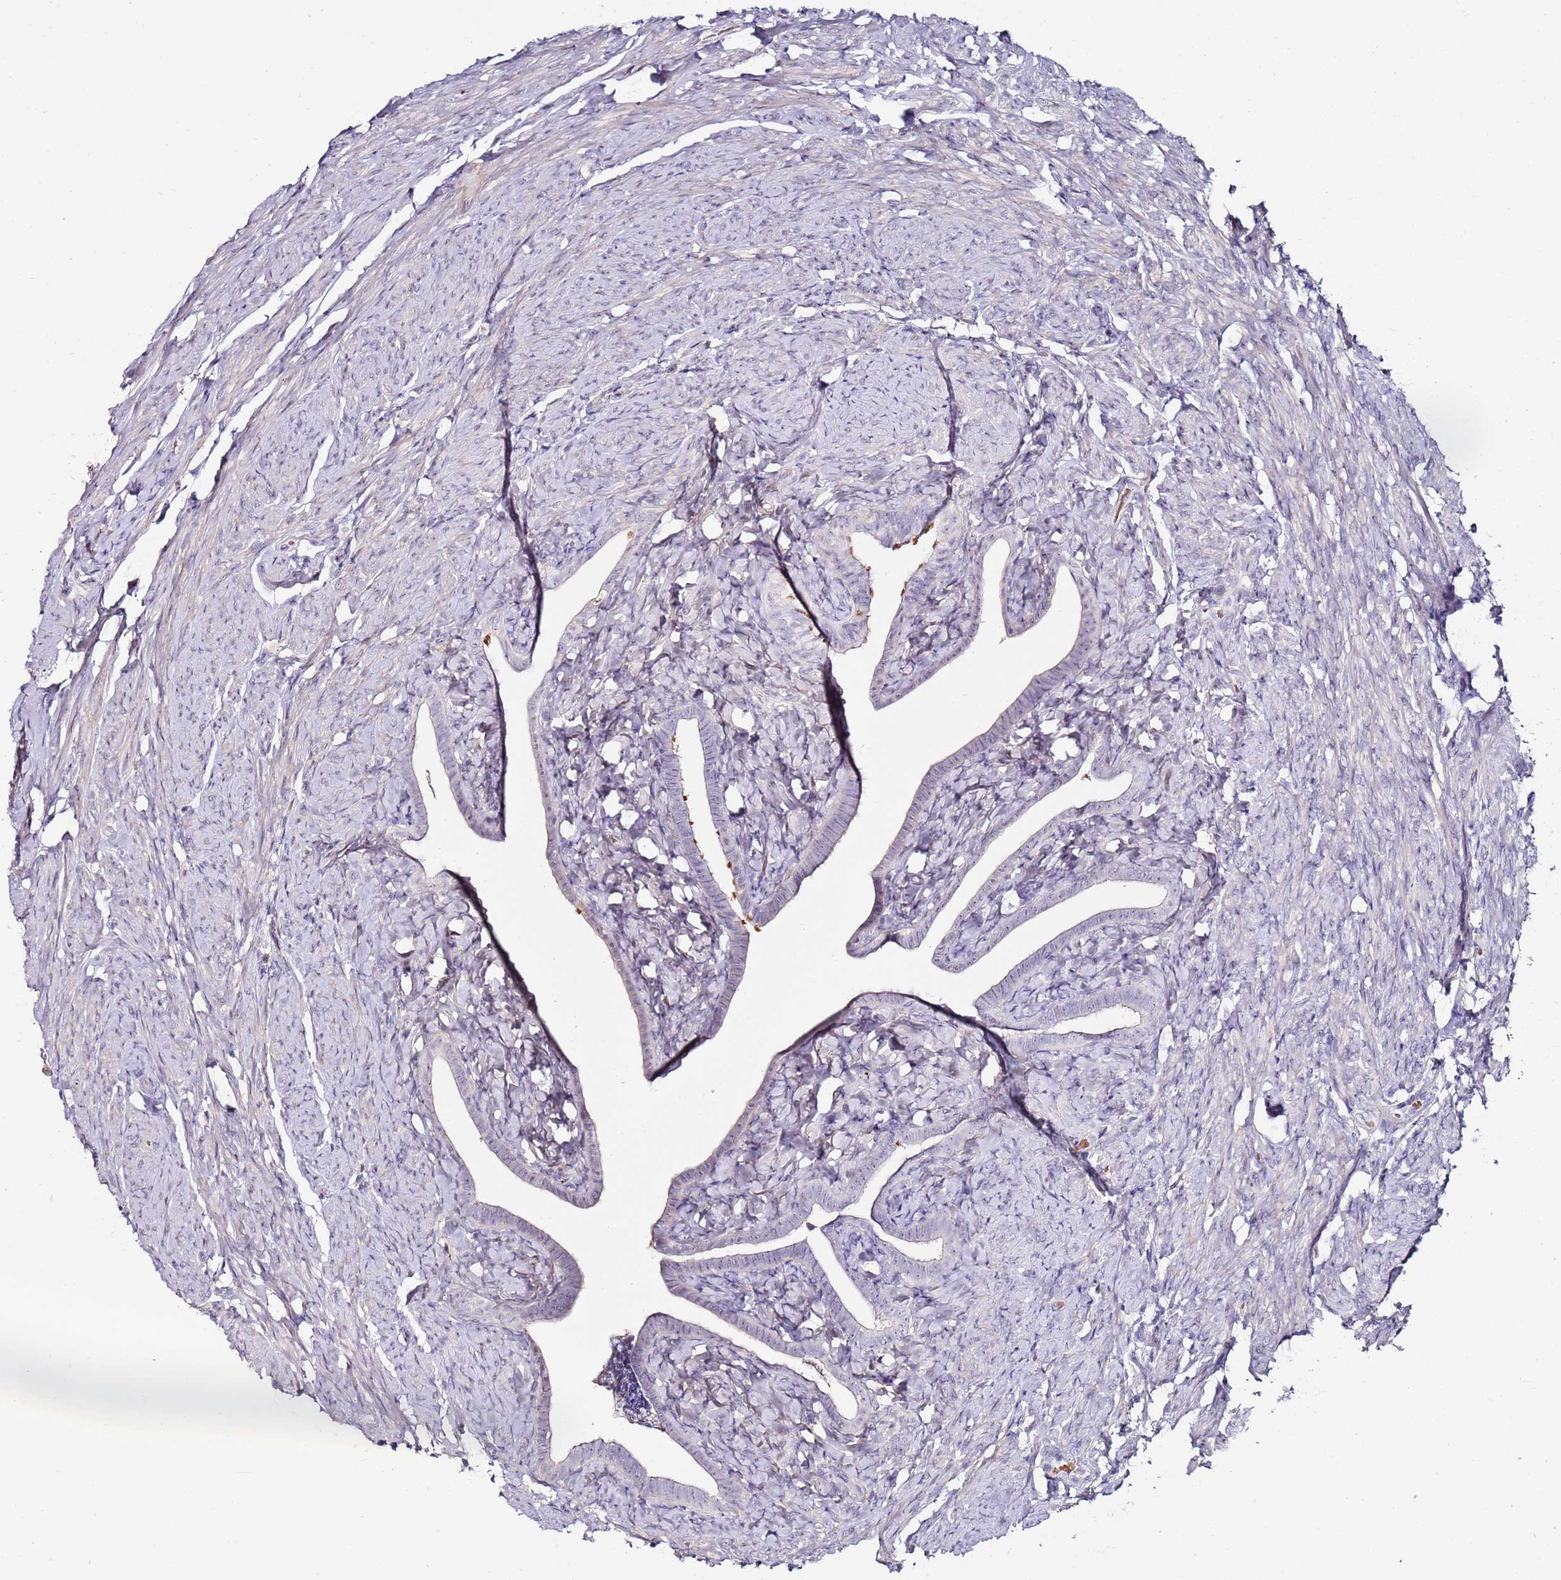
{"staining": {"intensity": "strong", "quantity": "<25%", "location": "cytoplasmic/membranous"}, "tissue": "fallopian tube", "cell_type": "Glandular cells", "image_type": "normal", "snomed": [{"axis": "morphology", "description": "Normal tissue, NOS"}, {"axis": "topography", "description": "Fallopian tube"}], "caption": "Fallopian tube was stained to show a protein in brown. There is medium levels of strong cytoplasmic/membranous staining in about <25% of glandular cells. (Brightfield microscopy of DAB IHC at high magnification).", "gene": "C3orf80", "patient": {"sex": "female", "age": 69}}